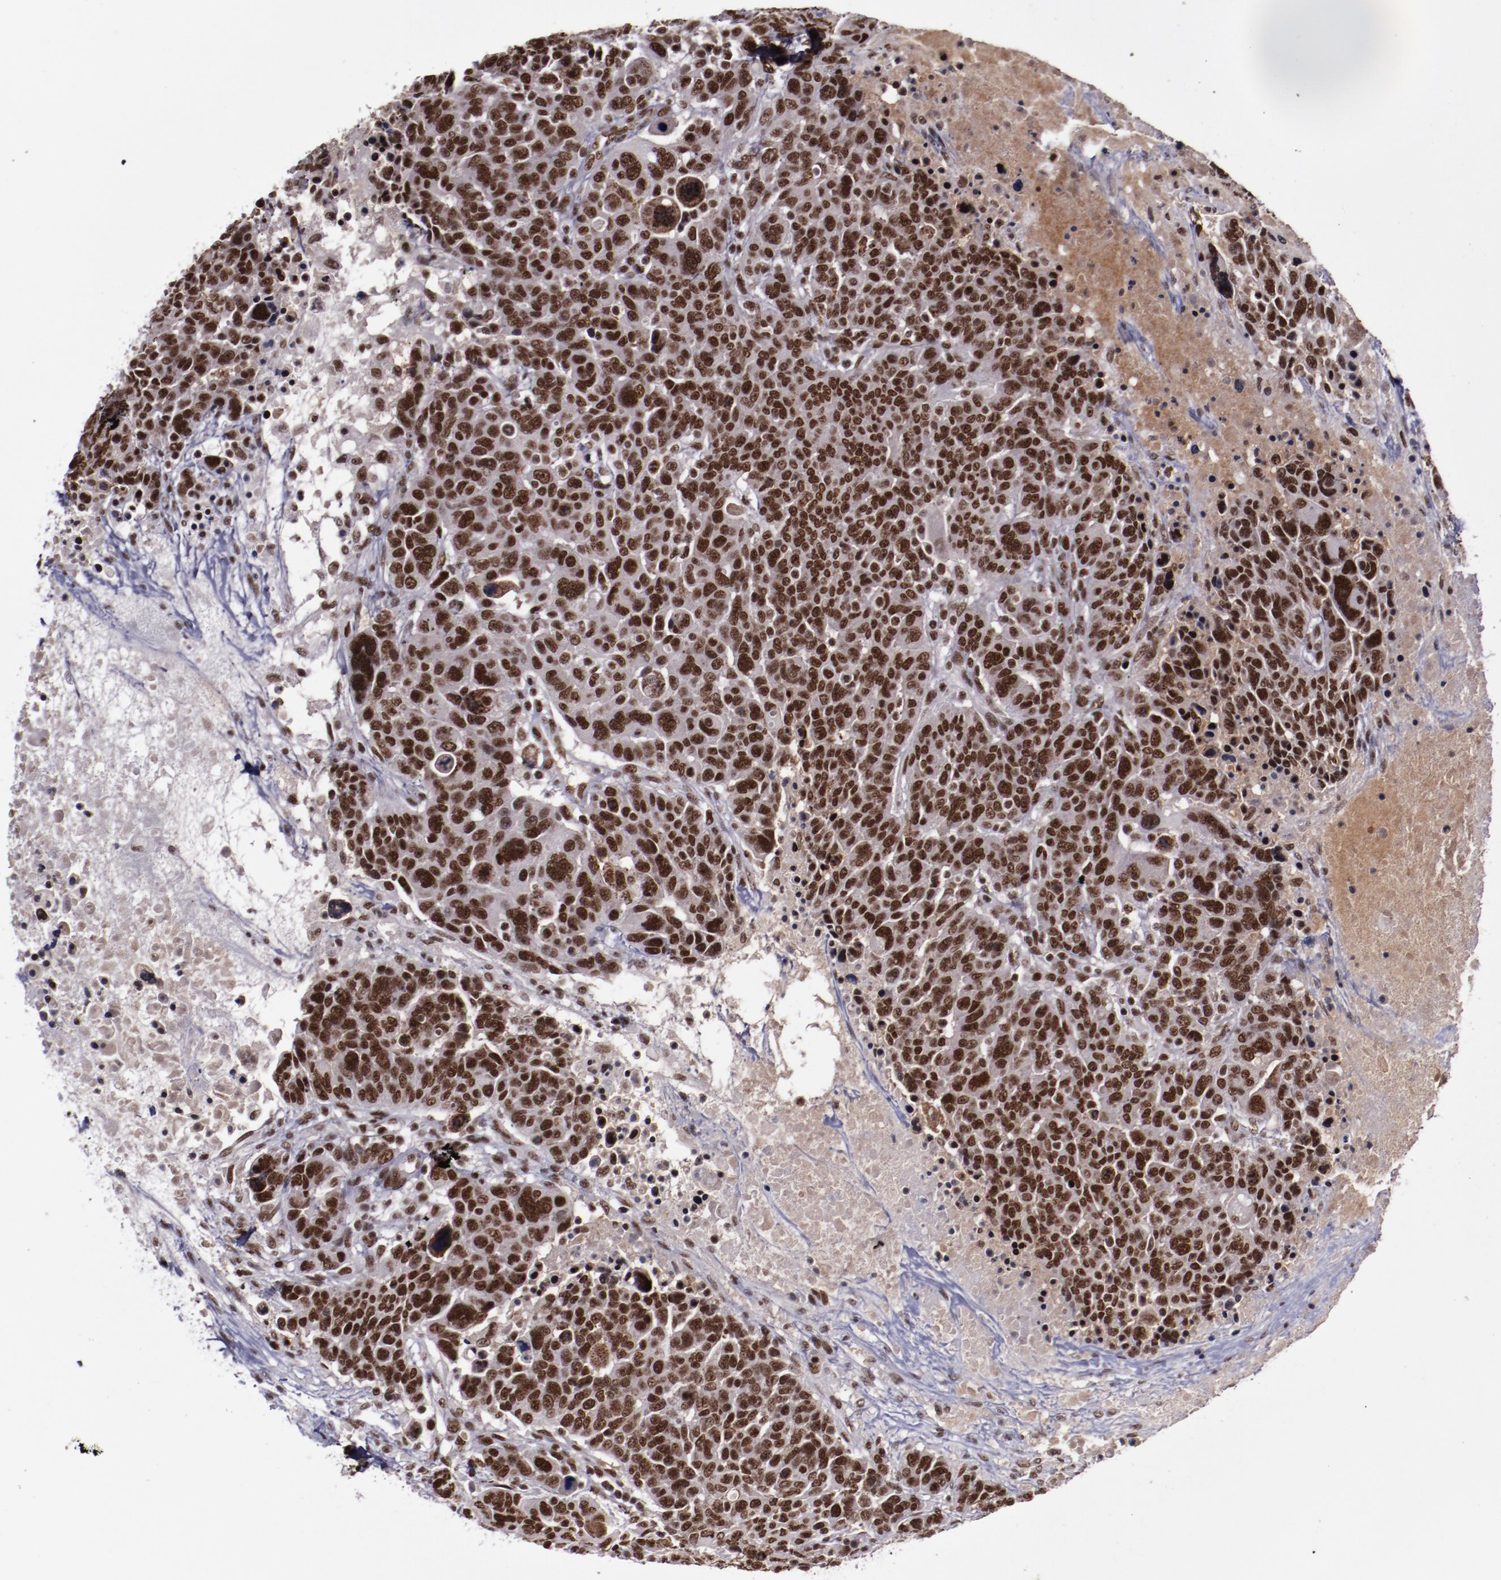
{"staining": {"intensity": "strong", "quantity": ">75%", "location": "nuclear"}, "tissue": "breast cancer", "cell_type": "Tumor cells", "image_type": "cancer", "snomed": [{"axis": "morphology", "description": "Duct carcinoma"}, {"axis": "topography", "description": "Breast"}], "caption": "Immunohistochemical staining of breast cancer (intraductal carcinoma) shows high levels of strong nuclear protein expression in approximately >75% of tumor cells.", "gene": "ERH", "patient": {"sex": "female", "age": 37}}